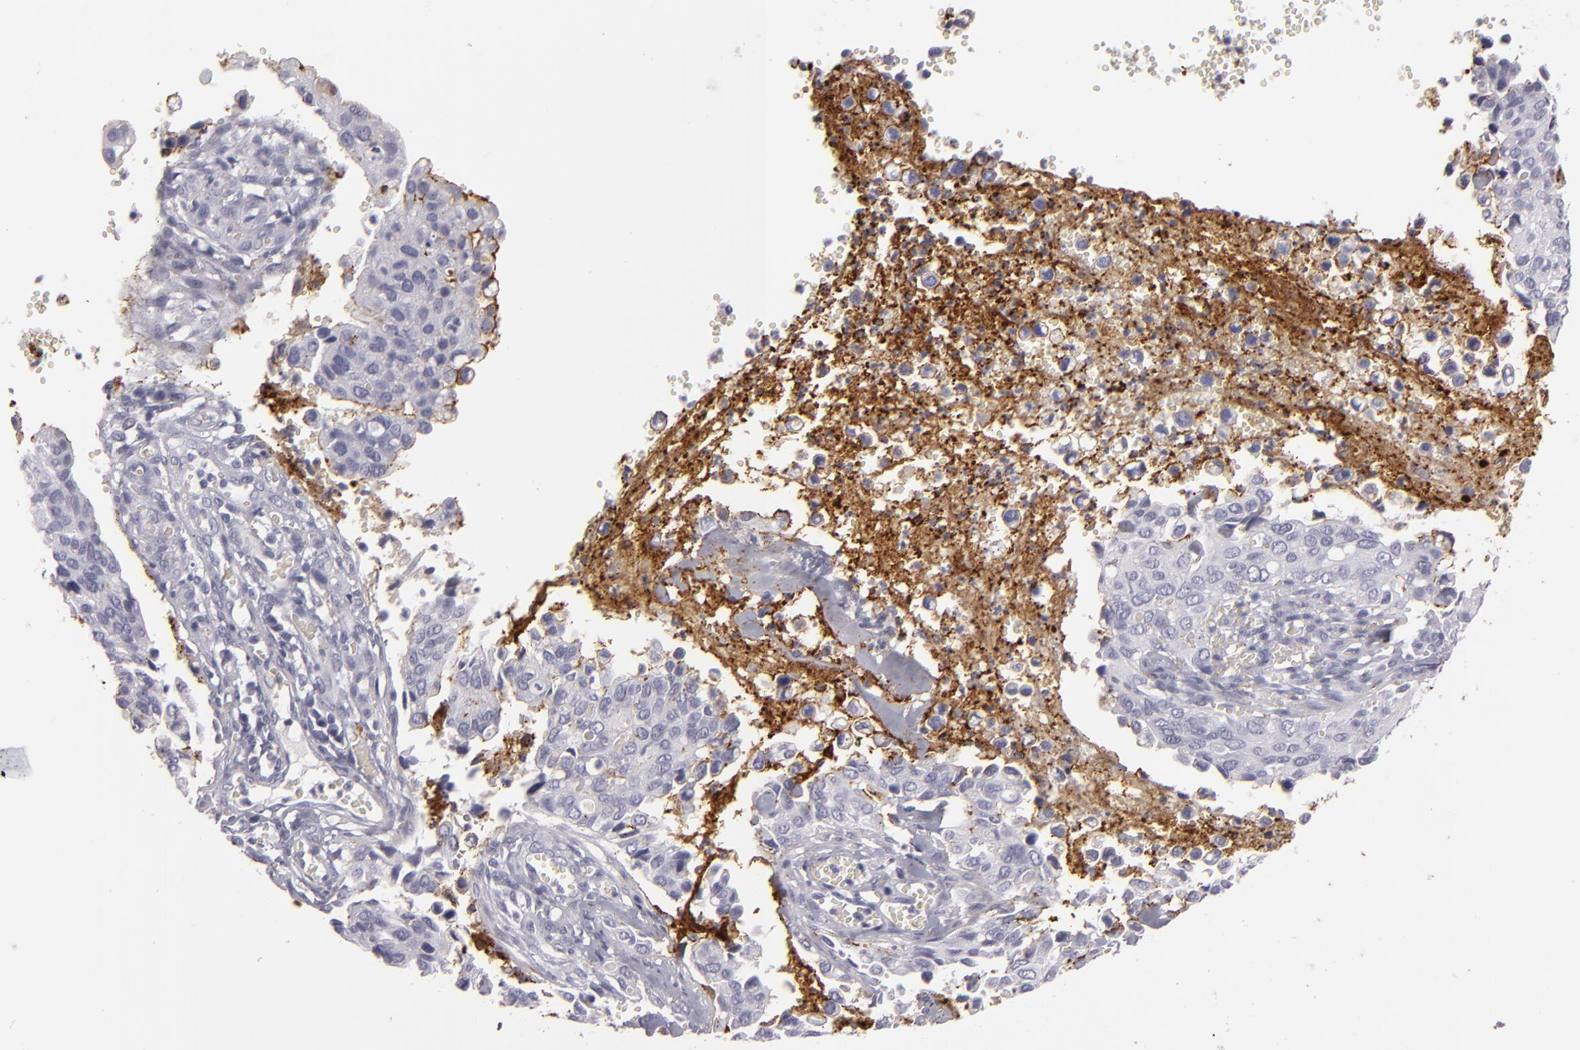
{"staining": {"intensity": "negative", "quantity": "none", "location": "none"}, "tissue": "cervical cancer", "cell_type": "Tumor cells", "image_type": "cancer", "snomed": [{"axis": "morphology", "description": "Normal tissue, NOS"}, {"axis": "morphology", "description": "Squamous cell carcinoma, NOS"}, {"axis": "topography", "description": "Cervix"}], "caption": "Cervical squamous cell carcinoma was stained to show a protein in brown. There is no significant positivity in tumor cells.", "gene": "C9", "patient": {"sex": "female", "age": 45}}